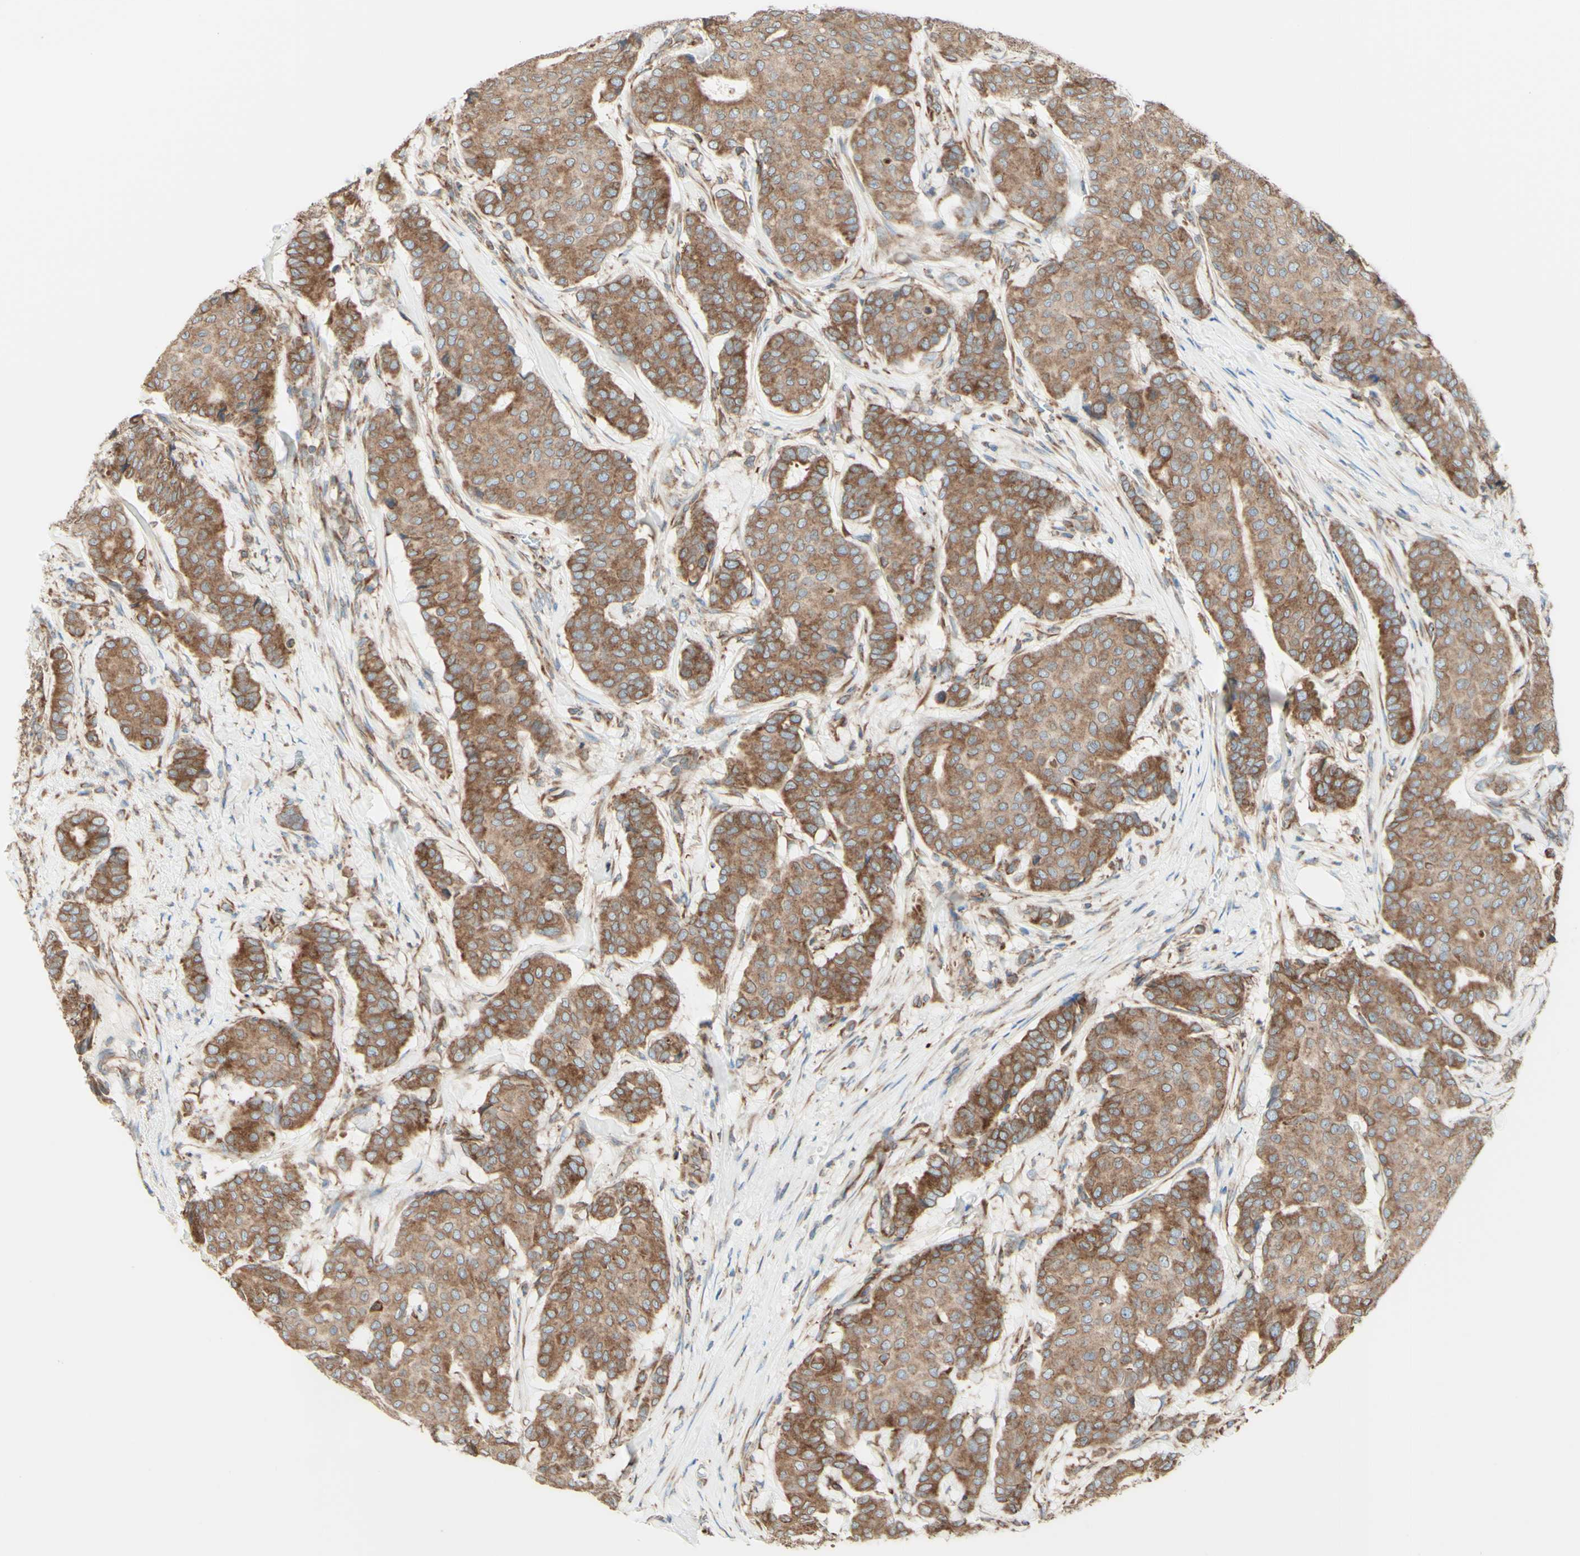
{"staining": {"intensity": "moderate", "quantity": ">75%", "location": "cytoplasmic/membranous"}, "tissue": "breast cancer", "cell_type": "Tumor cells", "image_type": "cancer", "snomed": [{"axis": "morphology", "description": "Duct carcinoma"}, {"axis": "topography", "description": "Breast"}], "caption": "A brown stain labels moderate cytoplasmic/membranous expression of a protein in invasive ductal carcinoma (breast) tumor cells. Using DAB (3,3'-diaminobenzidine) (brown) and hematoxylin (blue) stains, captured at high magnification using brightfield microscopy.", "gene": "DNAJB11", "patient": {"sex": "female", "age": 75}}